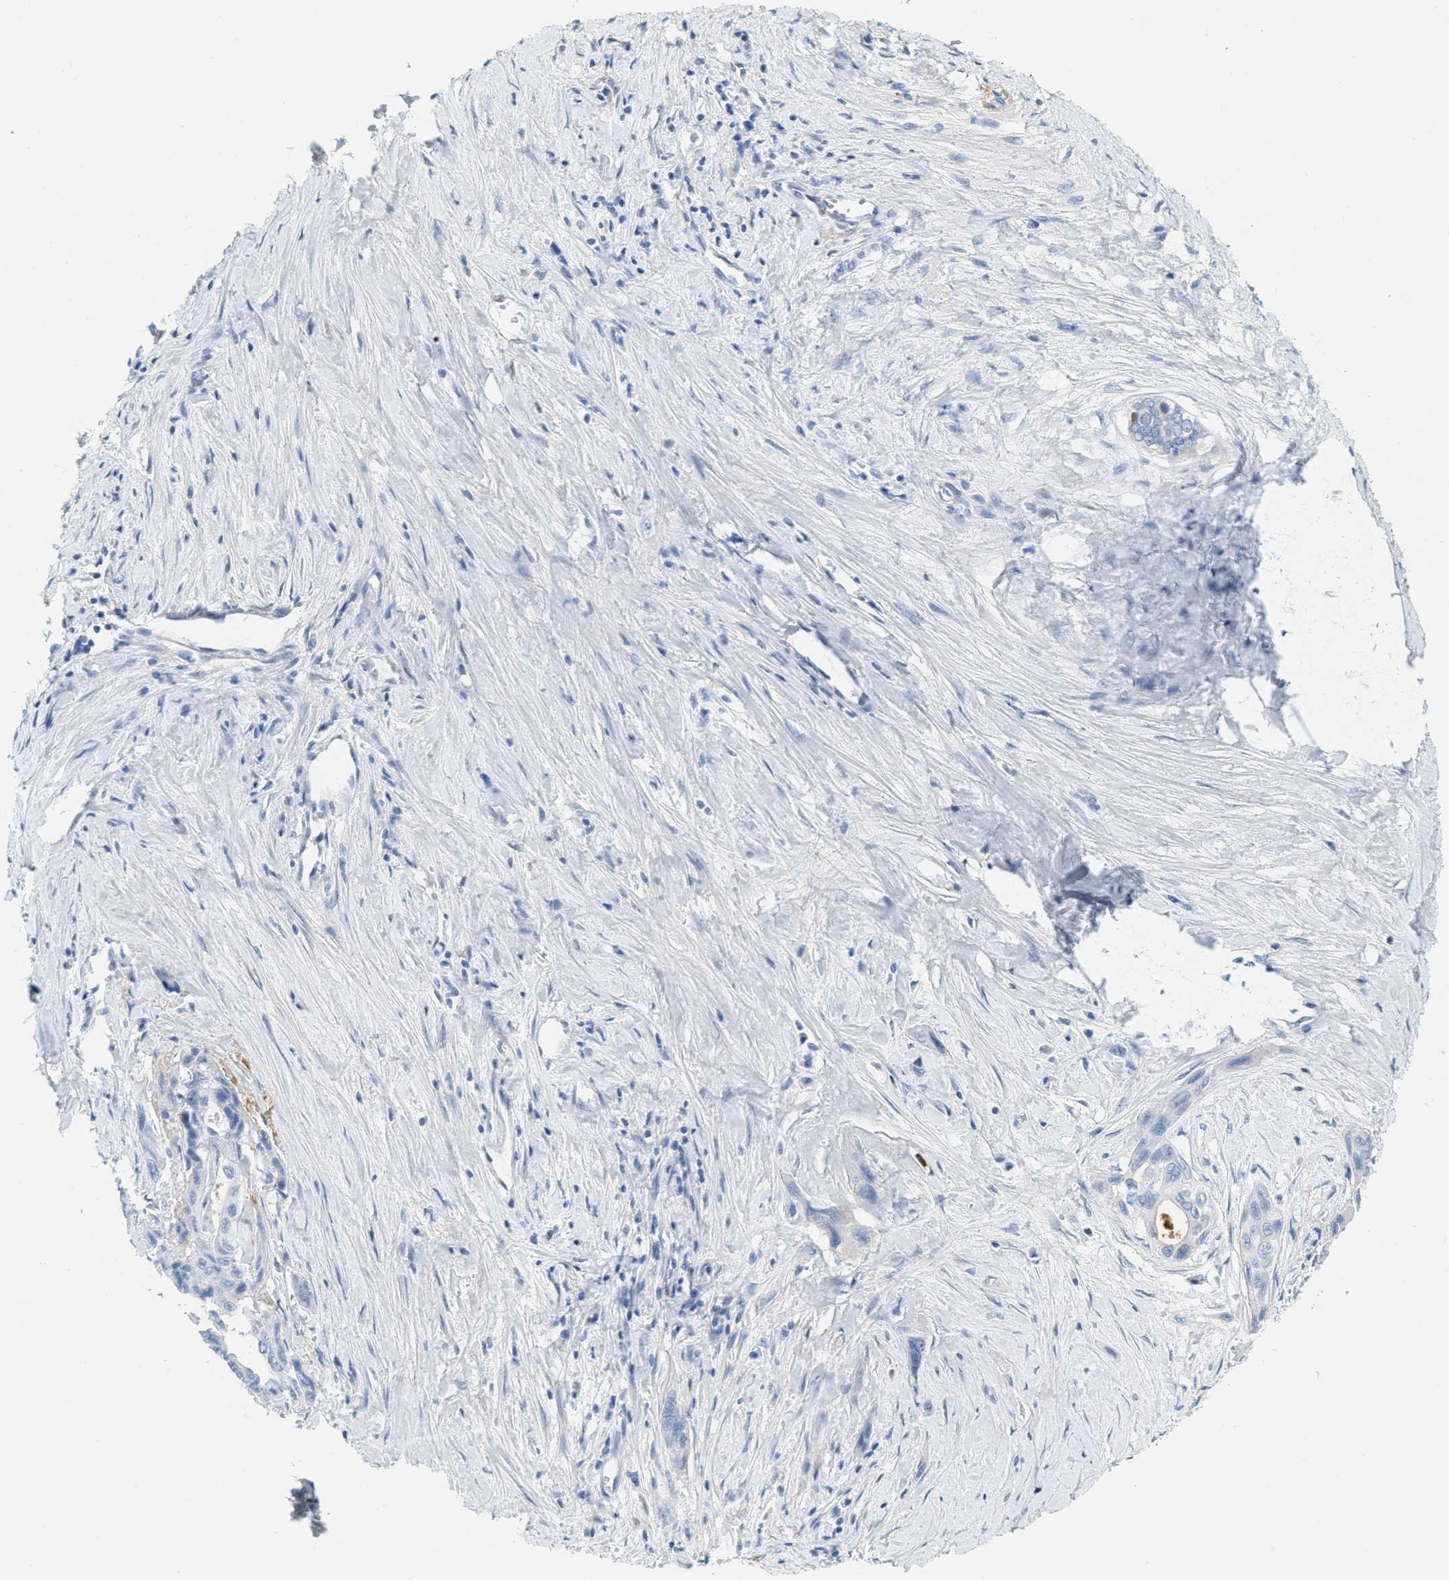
{"staining": {"intensity": "negative", "quantity": "none", "location": "none"}, "tissue": "pancreatic cancer", "cell_type": "Tumor cells", "image_type": "cancer", "snomed": [{"axis": "morphology", "description": "Adenocarcinoma, NOS"}, {"axis": "topography", "description": "Pancreas"}], "caption": "There is no significant positivity in tumor cells of pancreatic cancer.", "gene": "LCN2", "patient": {"sex": "male", "age": 73}}